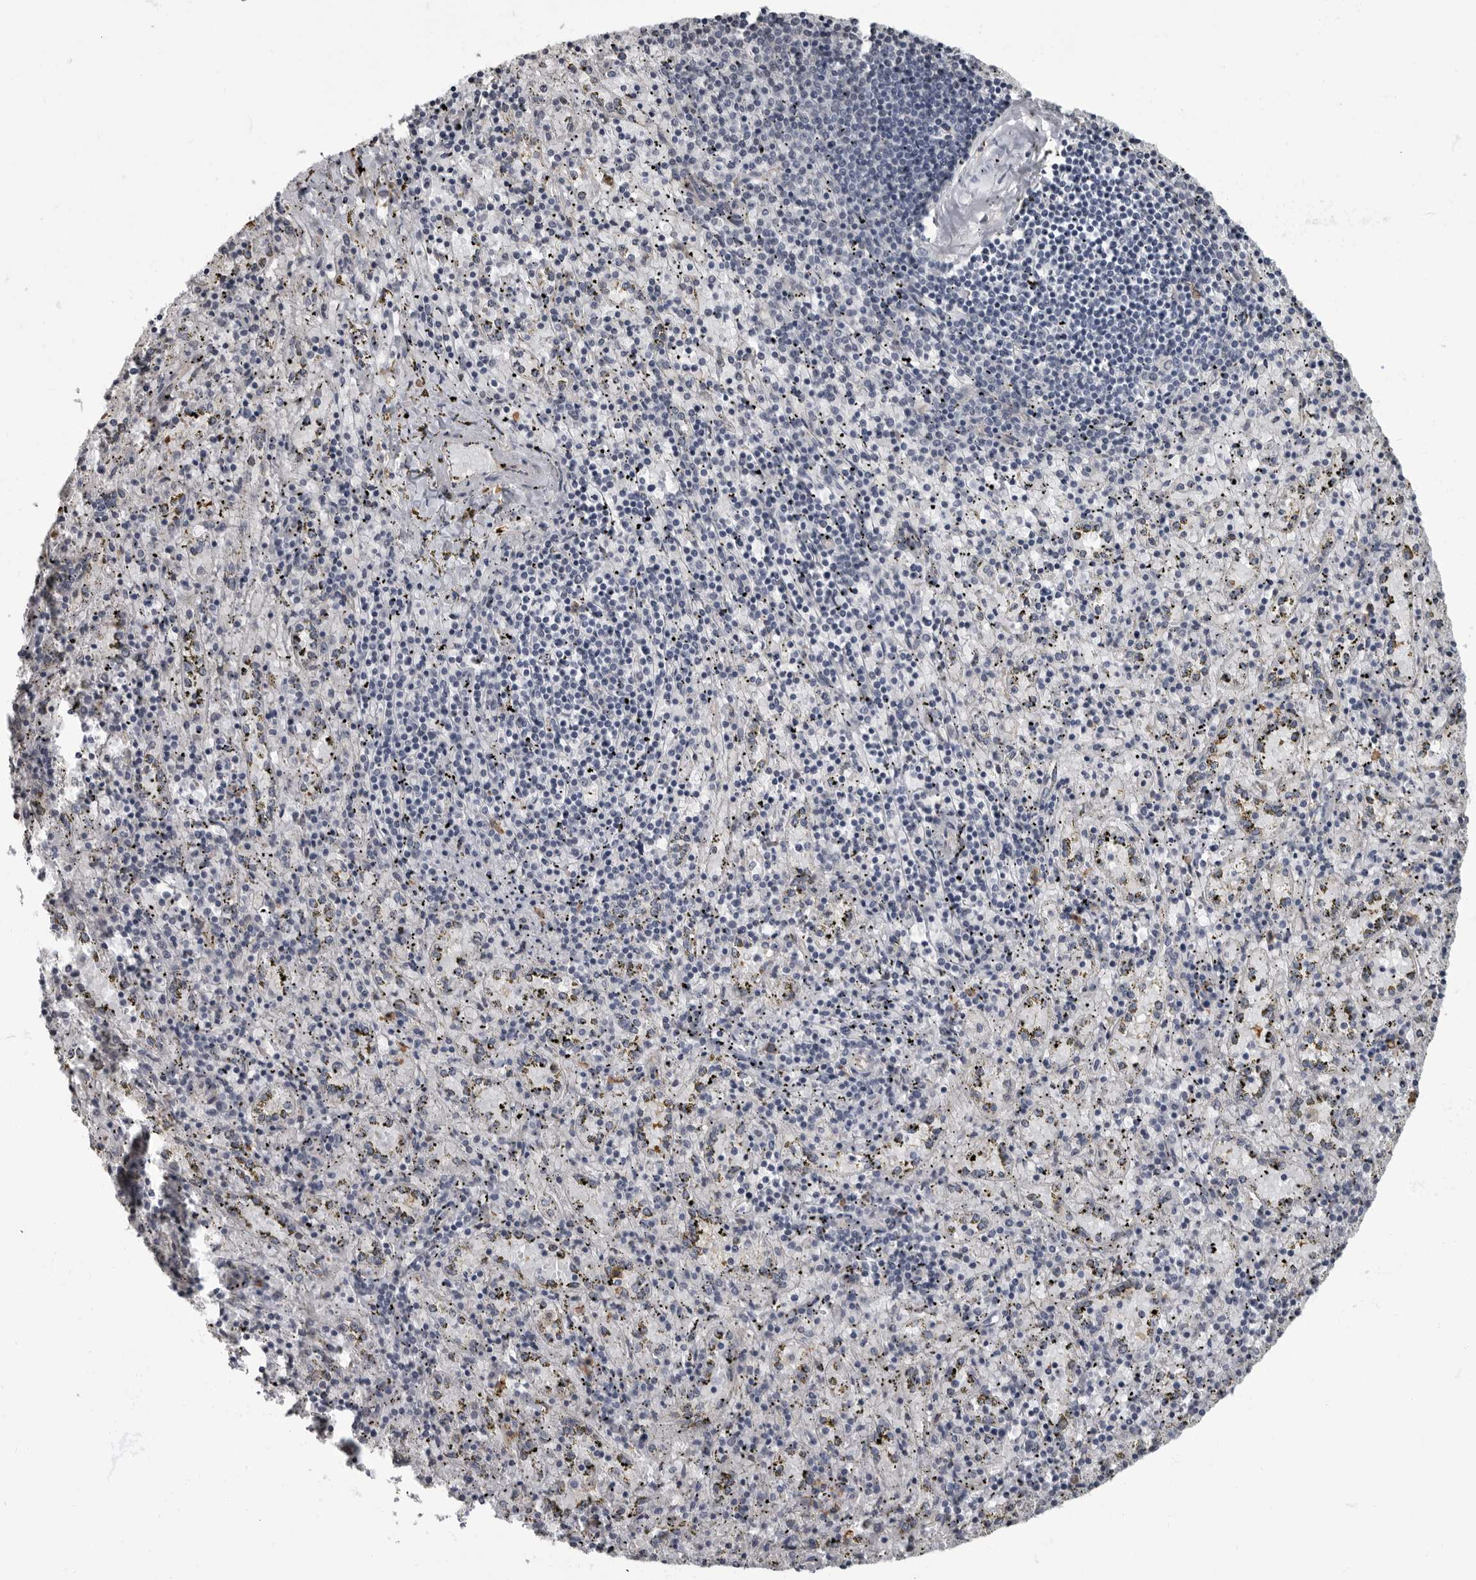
{"staining": {"intensity": "moderate", "quantity": "<25%", "location": "cytoplasmic/membranous"}, "tissue": "spleen", "cell_type": "Cells in red pulp", "image_type": "normal", "snomed": [{"axis": "morphology", "description": "Normal tissue, NOS"}, {"axis": "topography", "description": "Spleen"}], "caption": "Moderate cytoplasmic/membranous positivity for a protein is seen in about <25% of cells in red pulp of benign spleen using IHC.", "gene": "ARHGEF10", "patient": {"sex": "male", "age": 11}}